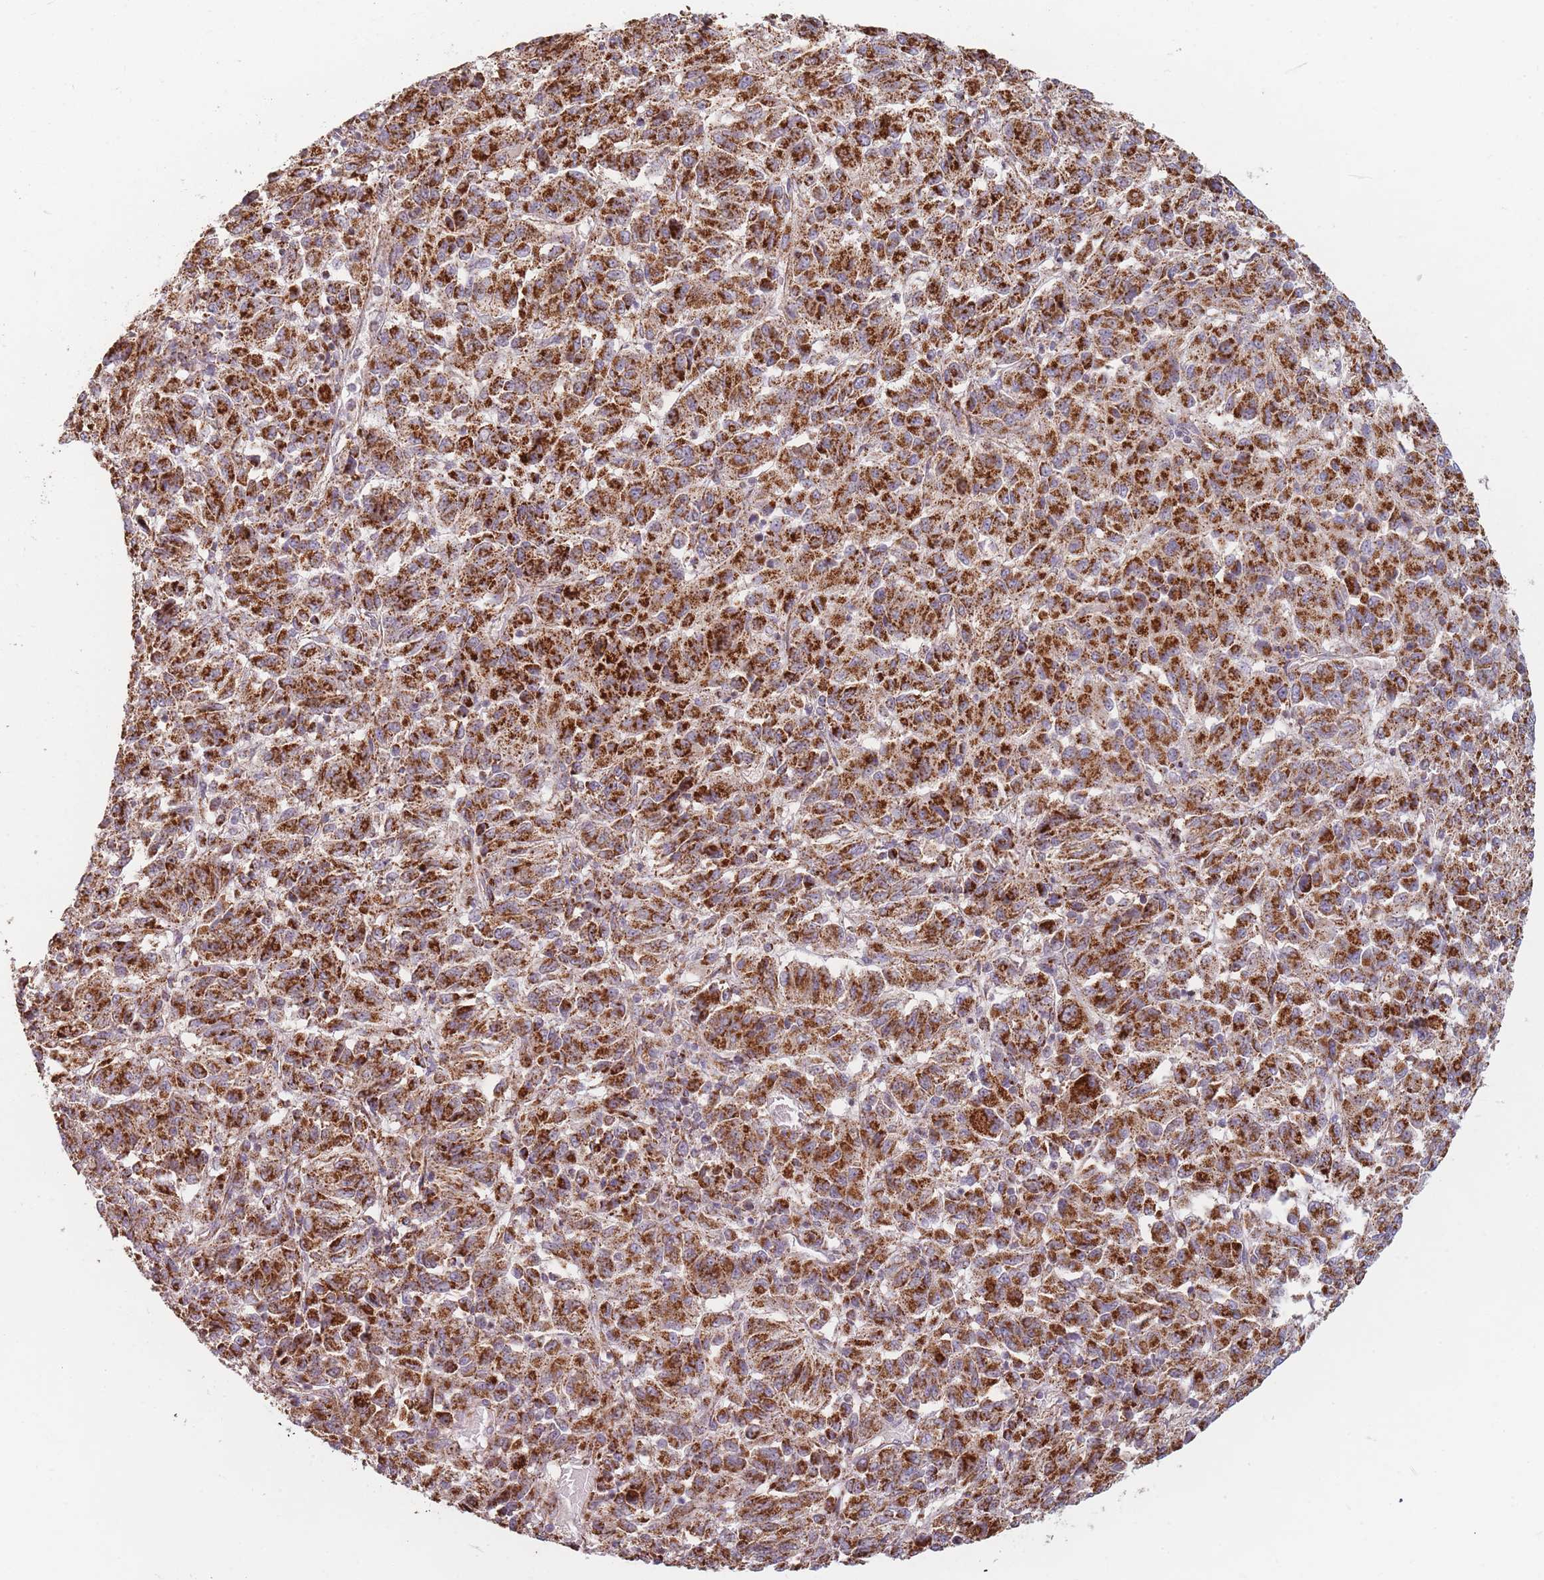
{"staining": {"intensity": "strong", "quantity": ">75%", "location": "cytoplasmic/membranous"}, "tissue": "melanoma", "cell_type": "Tumor cells", "image_type": "cancer", "snomed": [{"axis": "morphology", "description": "Malignant melanoma, Metastatic site"}, {"axis": "topography", "description": "Lung"}], "caption": "IHC micrograph of human malignant melanoma (metastatic site) stained for a protein (brown), which exhibits high levels of strong cytoplasmic/membranous staining in approximately >75% of tumor cells.", "gene": "ESRP2", "patient": {"sex": "male", "age": 64}}